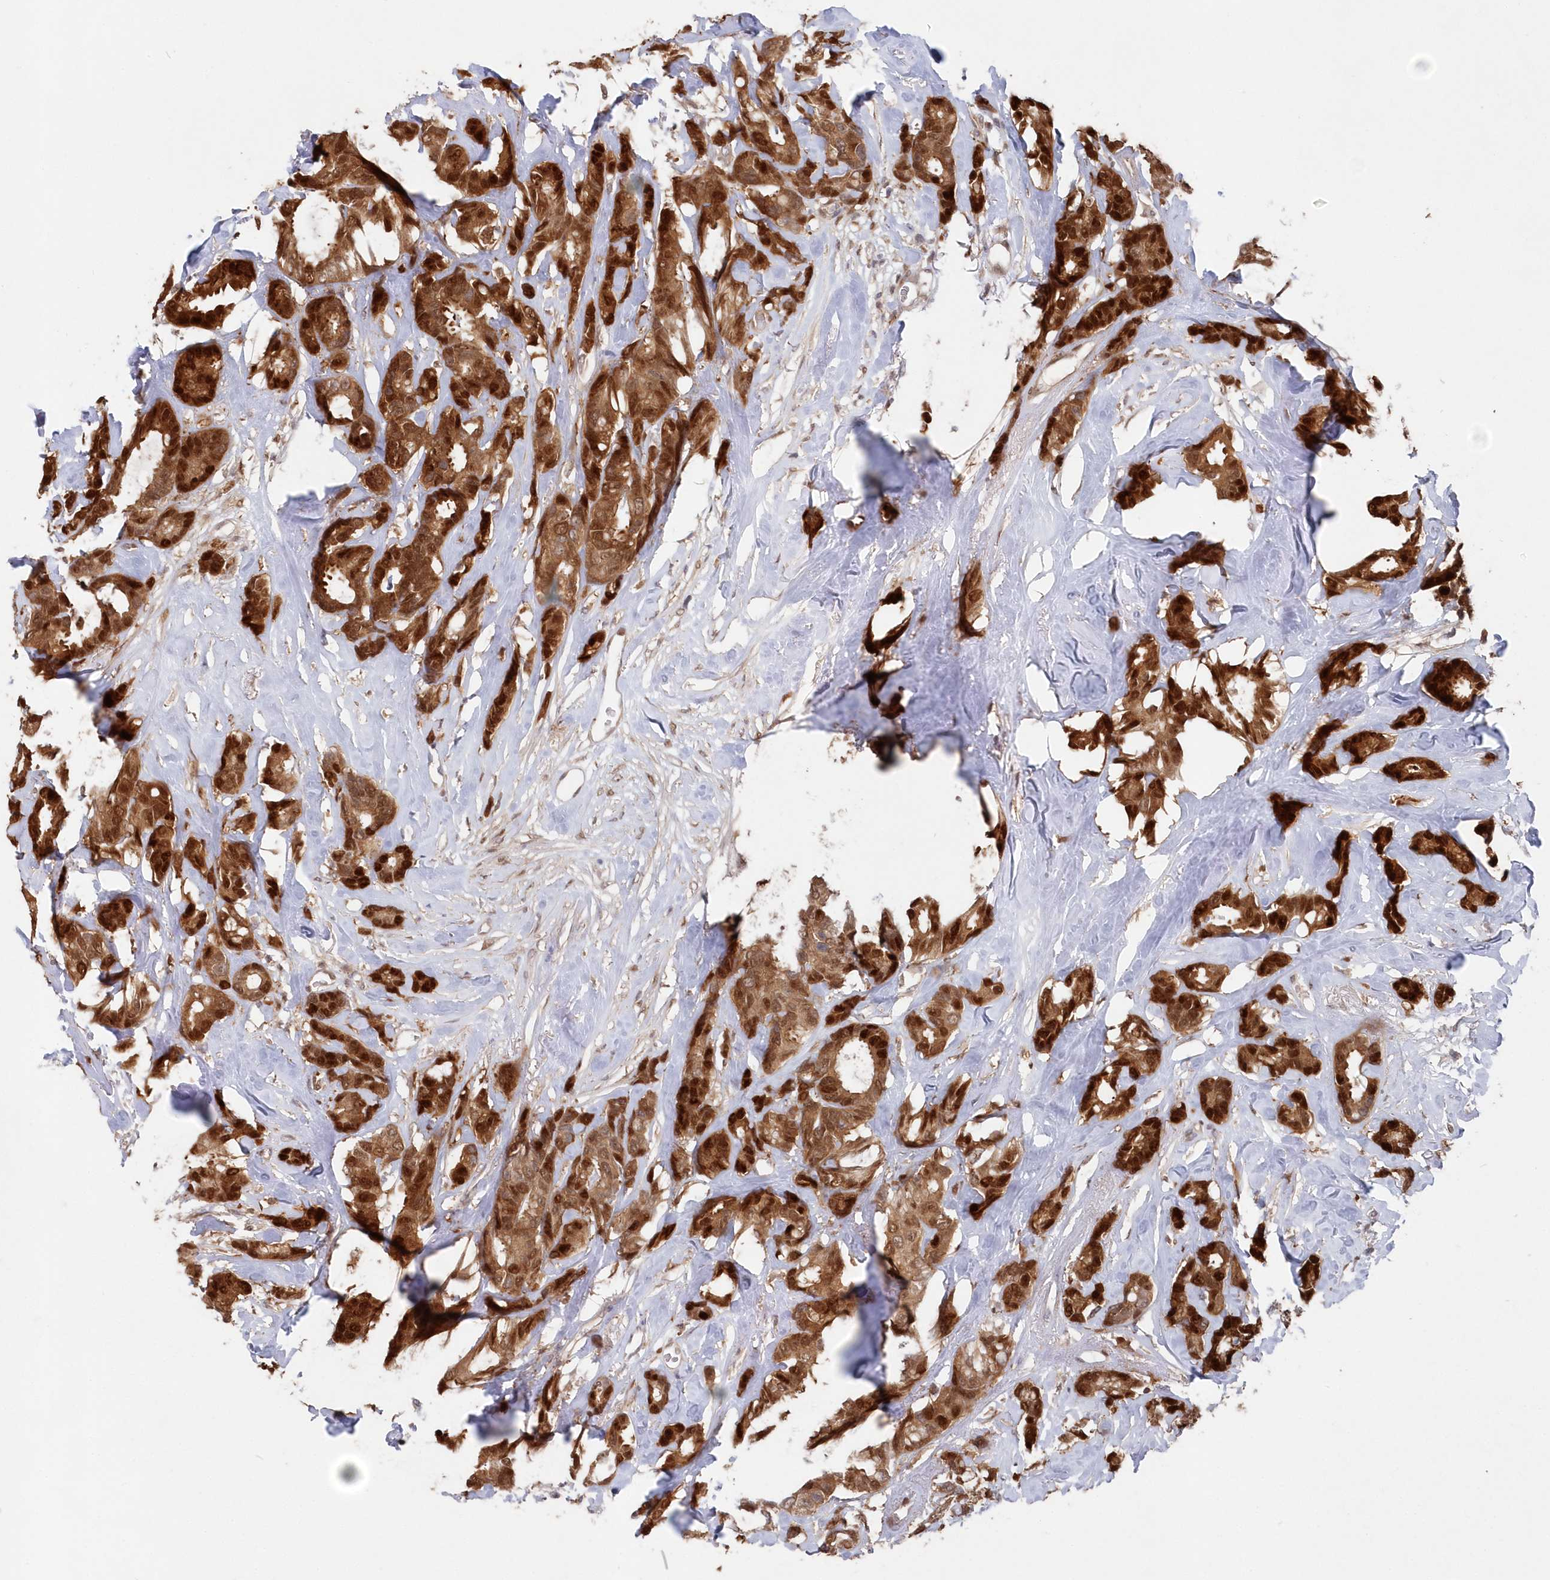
{"staining": {"intensity": "strong", "quantity": ">75%", "location": "cytoplasmic/membranous,nuclear"}, "tissue": "breast cancer", "cell_type": "Tumor cells", "image_type": "cancer", "snomed": [{"axis": "morphology", "description": "Duct carcinoma"}, {"axis": "topography", "description": "Breast"}], "caption": "Brown immunohistochemical staining in breast cancer displays strong cytoplasmic/membranous and nuclear staining in approximately >75% of tumor cells.", "gene": "ABHD14B", "patient": {"sex": "female", "age": 87}}